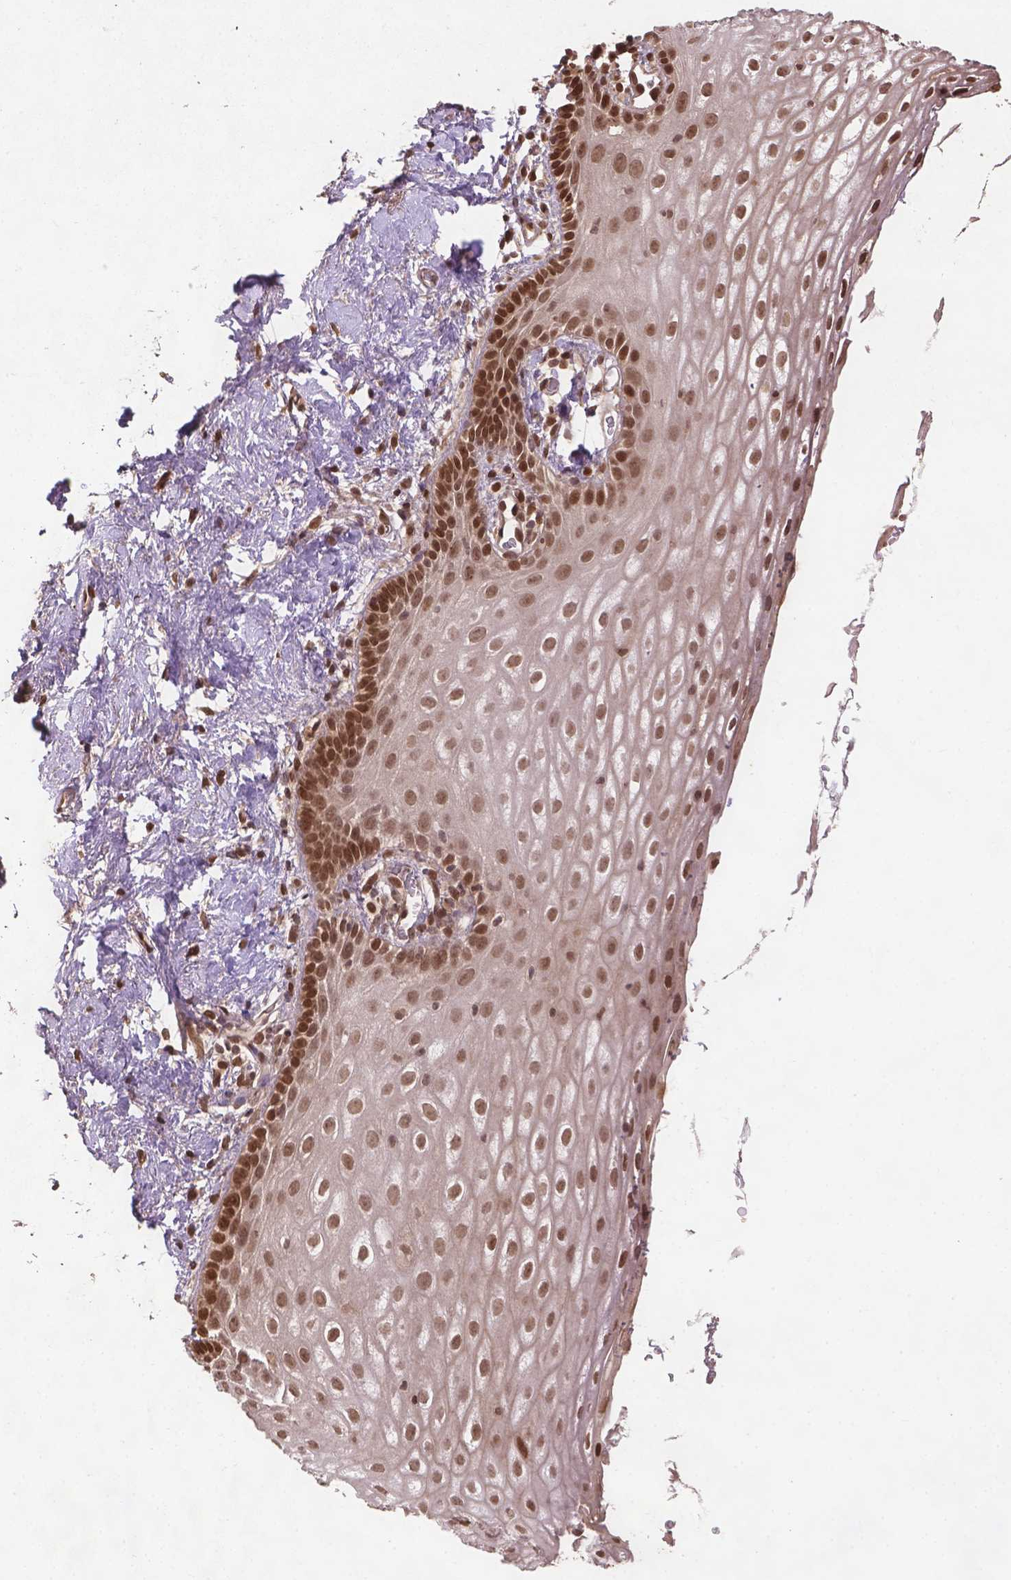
{"staining": {"intensity": "moderate", "quantity": ">75%", "location": "nuclear"}, "tissue": "vagina", "cell_type": "Squamous epithelial cells", "image_type": "normal", "snomed": [{"axis": "morphology", "description": "Normal tissue, NOS"}, {"axis": "morphology", "description": "Adenocarcinoma, NOS"}, {"axis": "topography", "description": "Rectum"}, {"axis": "topography", "description": "Vagina"}, {"axis": "topography", "description": "Peripheral nerve tissue"}], "caption": "This is a micrograph of immunohistochemistry staining of benign vagina, which shows moderate staining in the nuclear of squamous epithelial cells.", "gene": "BANF1", "patient": {"sex": "female", "age": 71}}